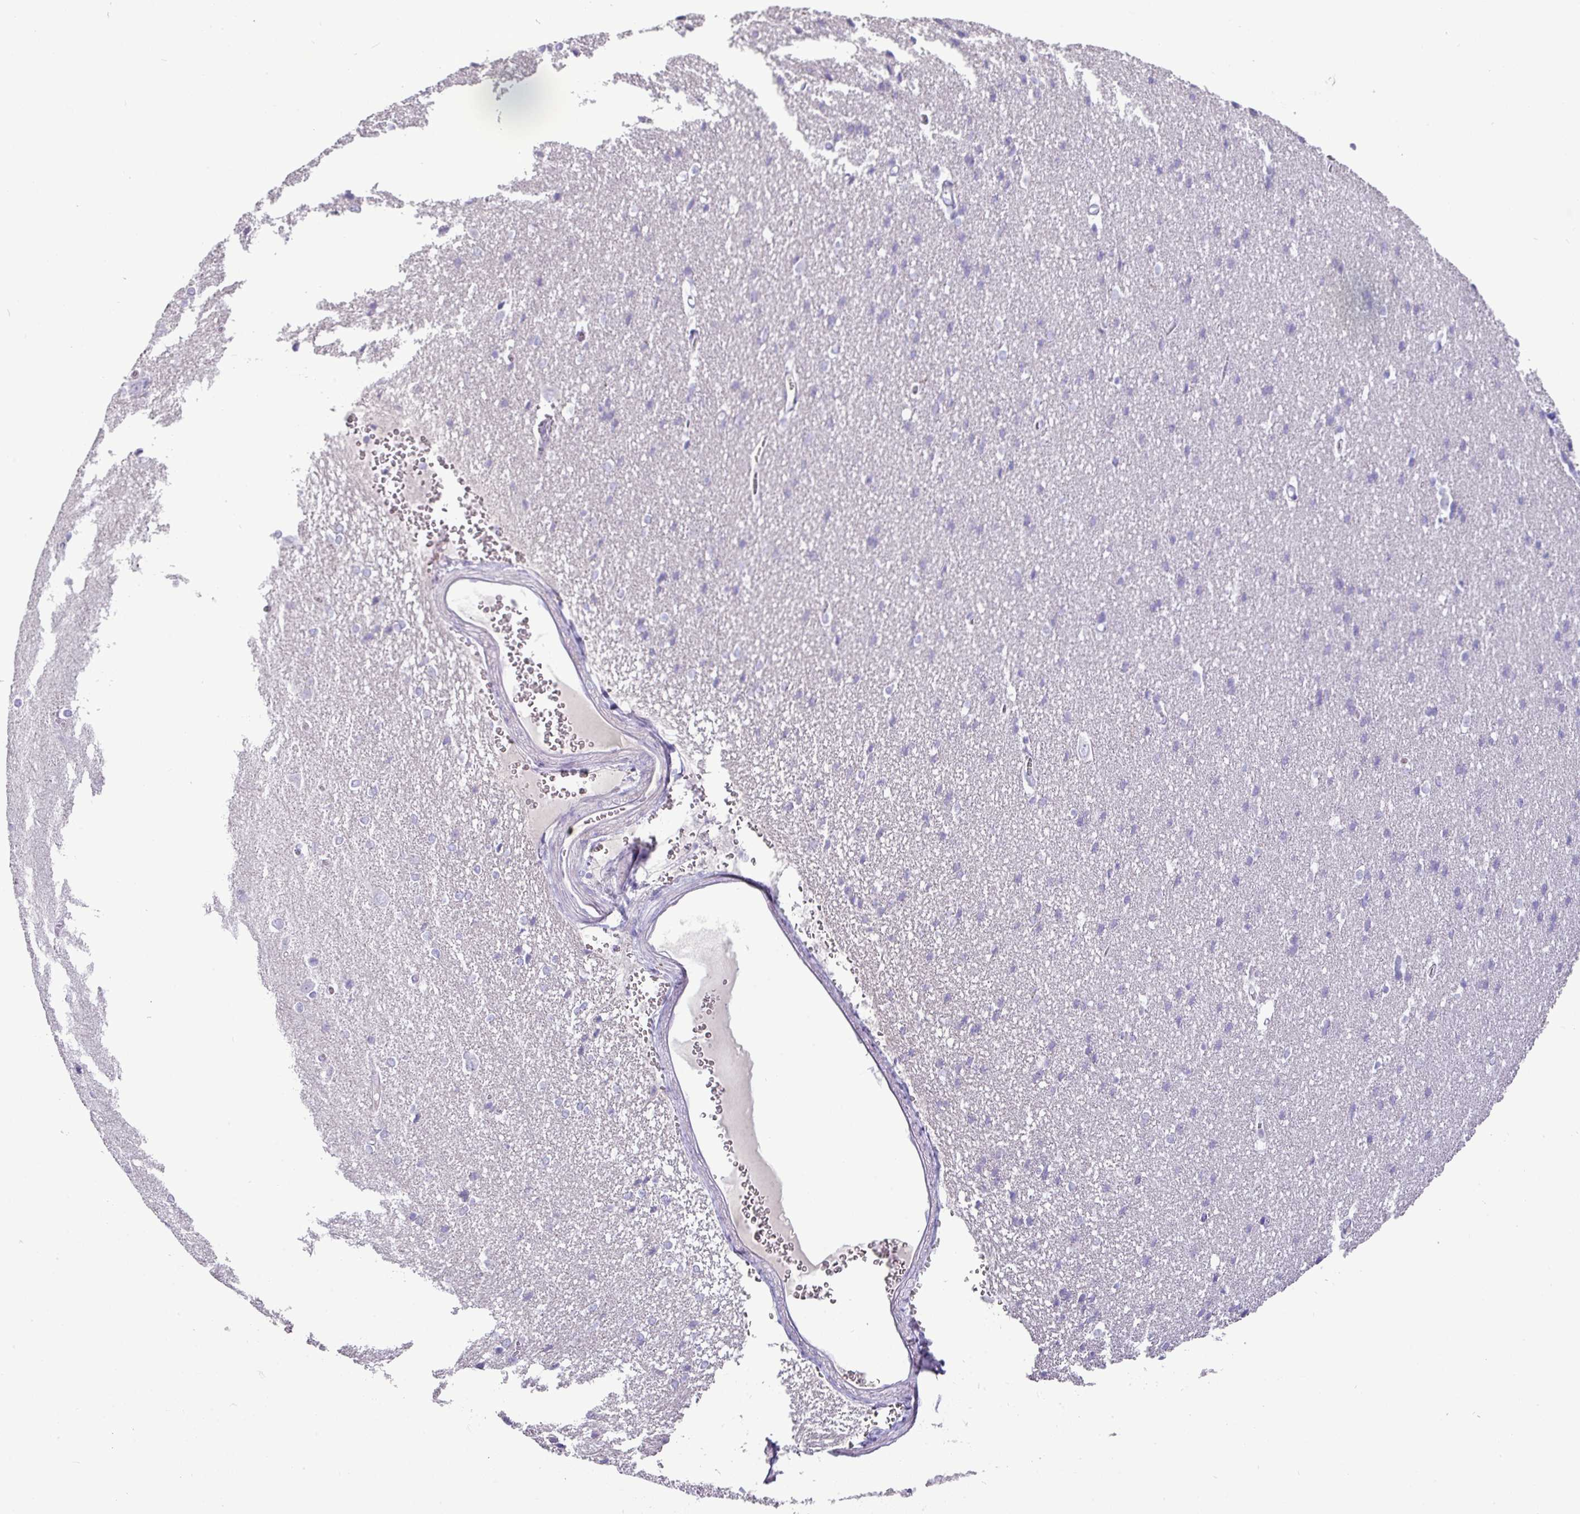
{"staining": {"intensity": "negative", "quantity": "none", "location": "none"}, "tissue": "cerebral cortex", "cell_type": "Endothelial cells", "image_type": "normal", "snomed": [{"axis": "morphology", "description": "Normal tissue, NOS"}, {"axis": "topography", "description": "Cerebral cortex"}], "caption": "A high-resolution photomicrograph shows IHC staining of unremarkable cerebral cortex, which exhibits no significant staining in endothelial cells.", "gene": "GSTA1", "patient": {"sex": "male", "age": 37}}